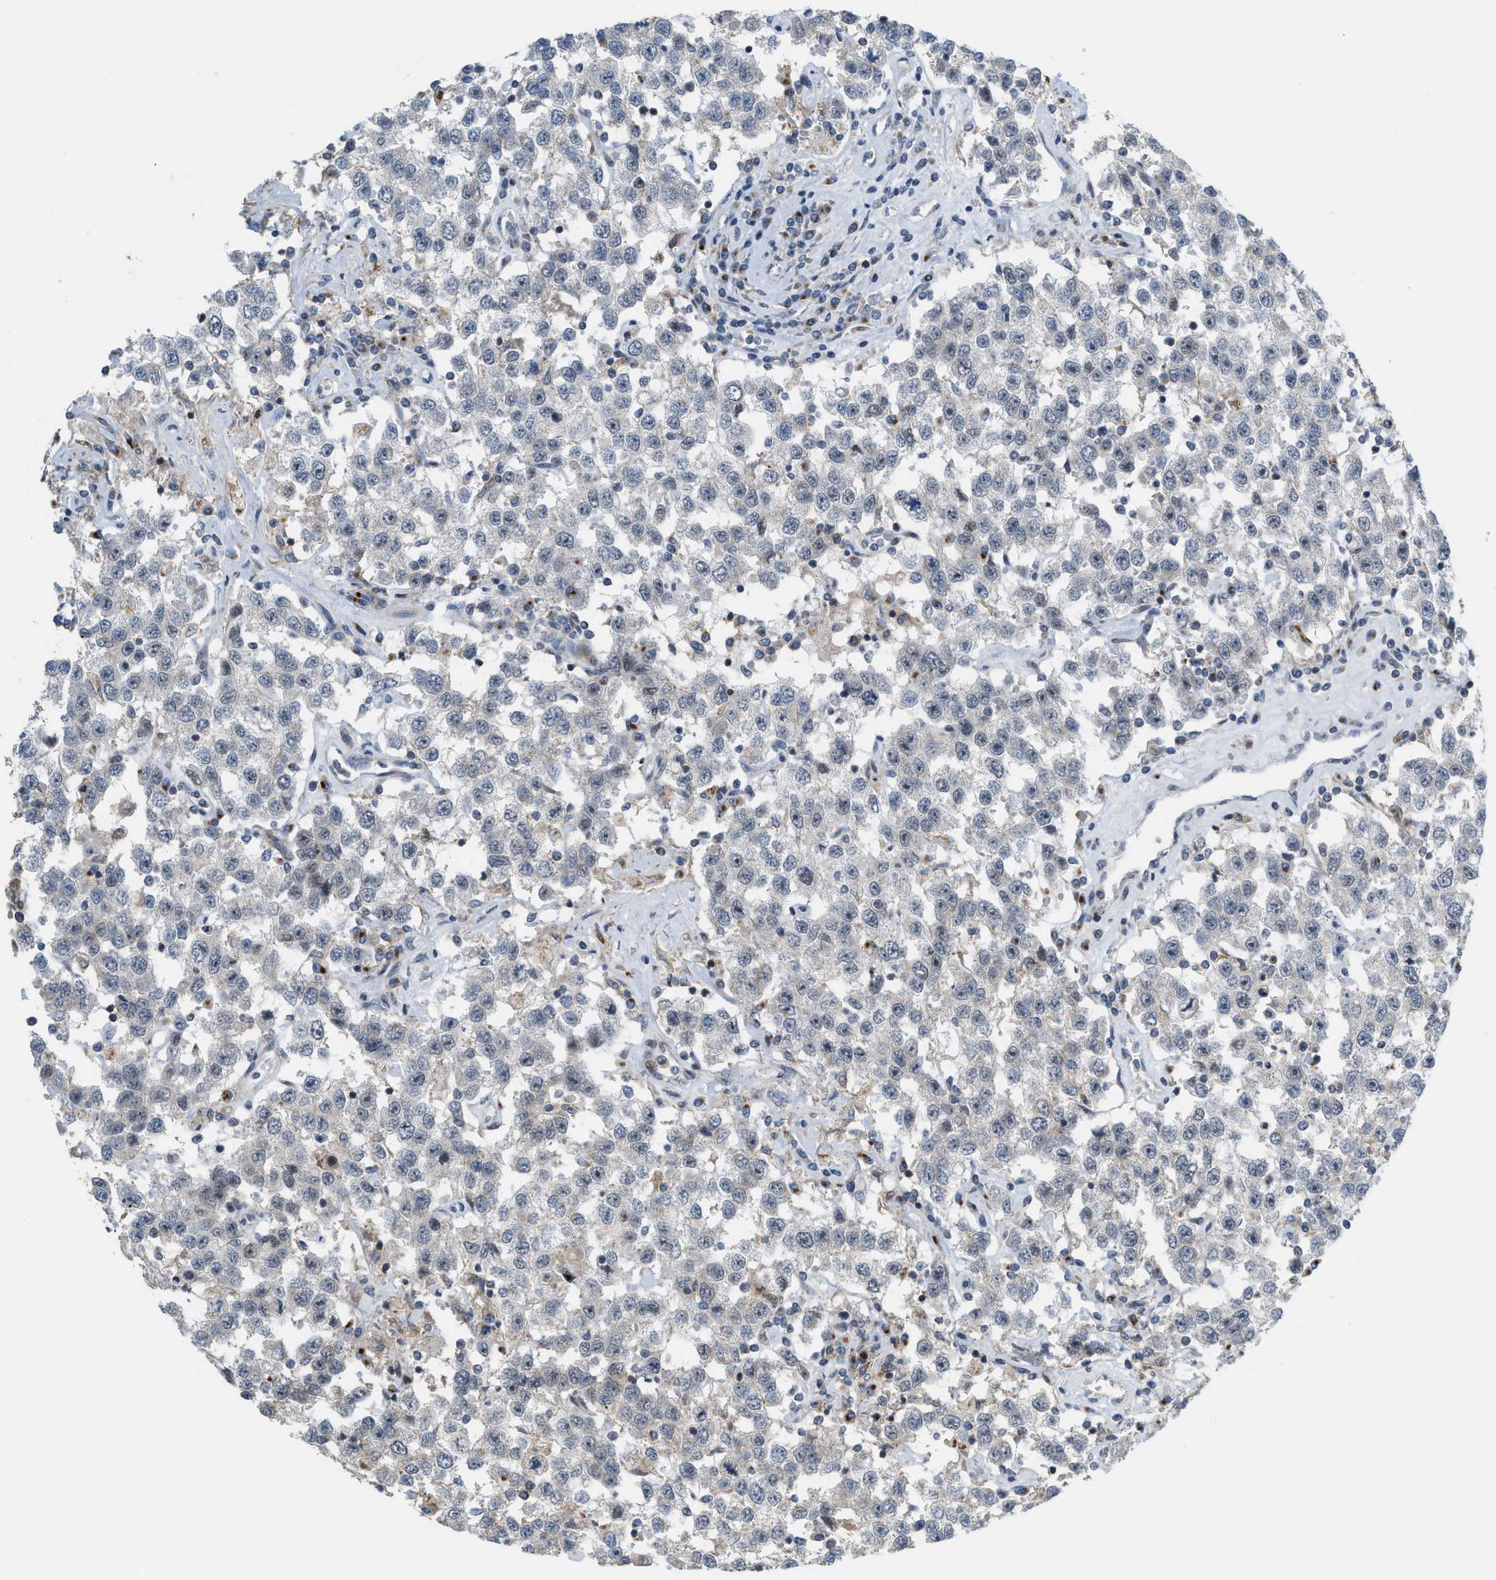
{"staining": {"intensity": "negative", "quantity": "none", "location": "none"}, "tissue": "testis cancer", "cell_type": "Tumor cells", "image_type": "cancer", "snomed": [{"axis": "morphology", "description": "Seminoma, NOS"}, {"axis": "topography", "description": "Testis"}], "caption": "Immunohistochemistry of testis cancer exhibits no staining in tumor cells.", "gene": "DIPK1A", "patient": {"sex": "male", "age": 41}}